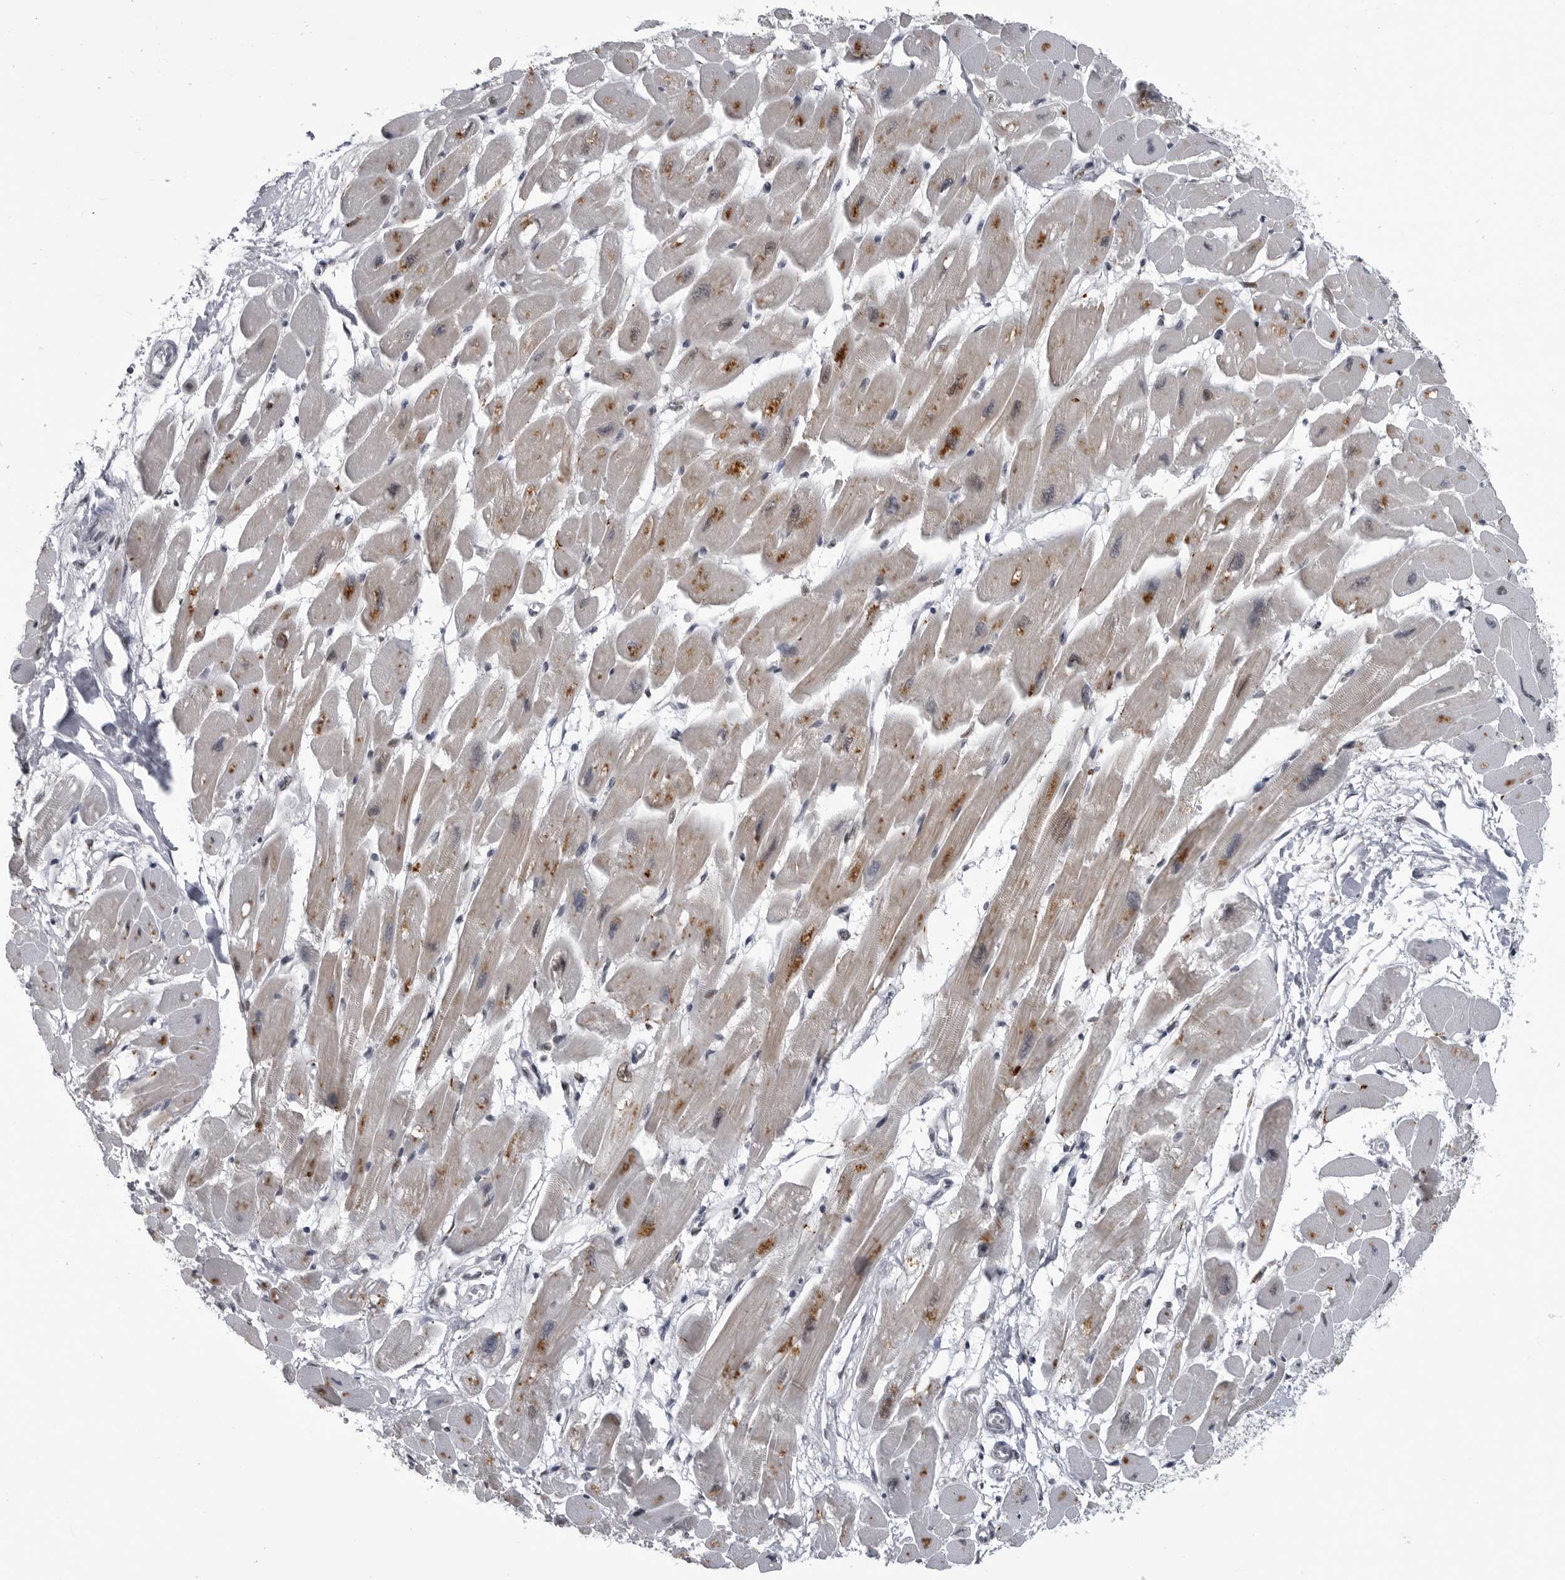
{"staining": {"intensity": "moderate", "quantity": ">75%", "location": "cytoplasmic/membranous,nuclear"}, "tissue": "heart muscle", "cell_type": "Cardiomyocytes", "image_type": "normal", "snomed": [{"axis": "morphology", "description": "Normal tissue, NOS"}, {"axis": "topography", "description": "Heart"}], "caption": "The micrograph displays staining of unremarkable heart muscle, revealing moderate cytoplasmic/membranous,nuclear protein staining (brown color) within cardiomyocytes.", "gene": "C8orf58", "patient": {"sex": "female", "age": 54}}